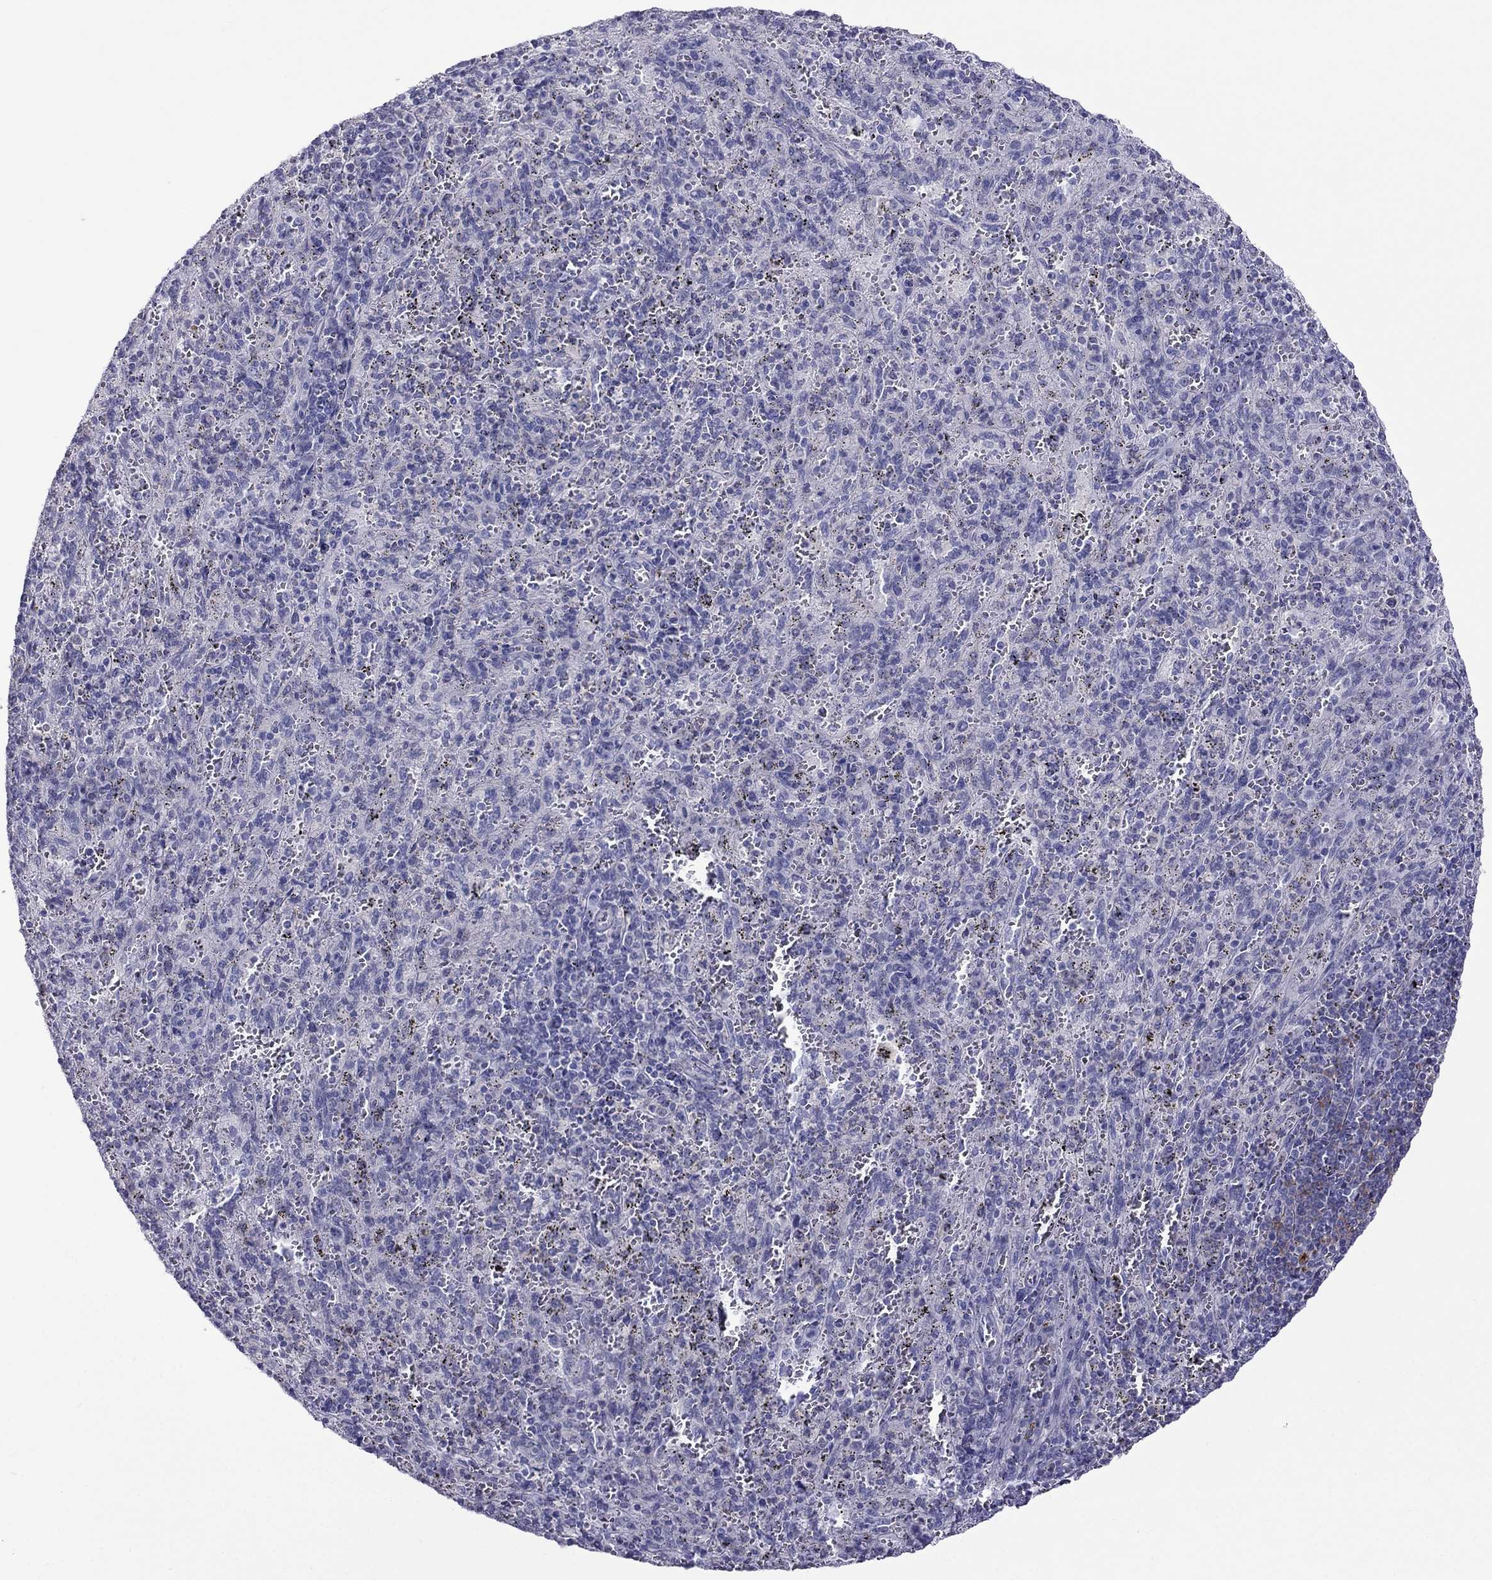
{"staining": {"intensity": "negative", "quantity": "none", "location": "none"}, "tissue": "spleen", "cell_type": "Cells in red pulp", "image_type": "normal", "snomed": [{"axis": "morphology", "description": "Normal tissue, NOS"}, {"axis": "topography", "description": "Spleen"}], "caption": "High power microscopy image of an immunohistochemistry (IHC) image of benign spleen, revealing no significant expression in cells in red pulp.", "gene": "ERC2", "patient": {"sex": "male", "age": 57}}